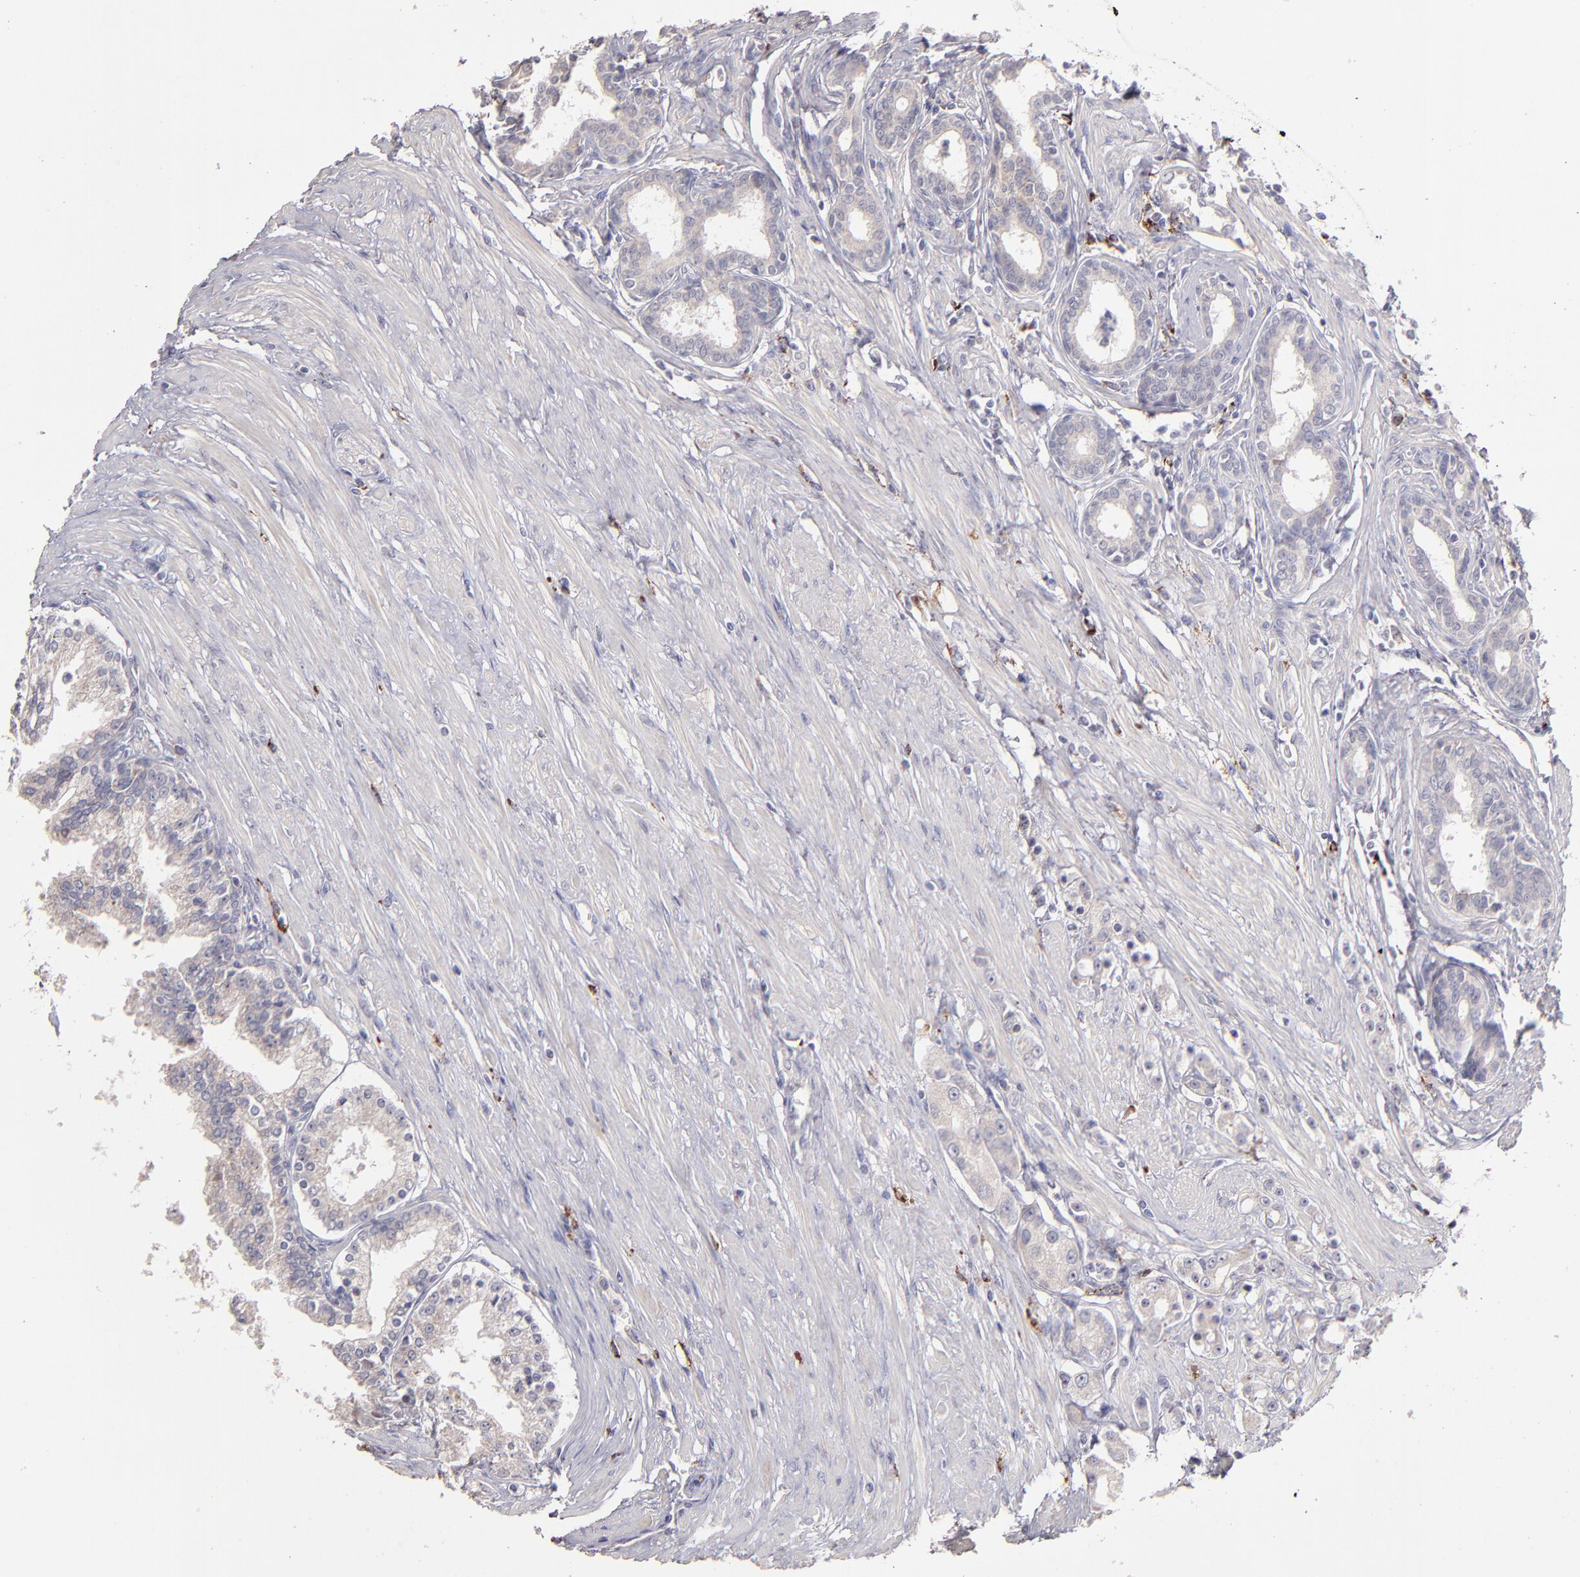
{"staining": {"intensity": "negative", "quantity": "none", "location": "none"}, "tissue": "prostate cancer", "cell_type": "Tumor cells", "image_type": "cancer", "snomed": [{"axis": "morphology", "description": "Adenocarcinoma, Medium grade"}, {"axis": "topography", "description": "Prostate"}], "caption": "IHC of human prostate cancer (medium-grade adenocarcinoma) displays no expression in tumor cells.", "gene": "GLDC", "patient": {"sex": "male", "age": 72}}